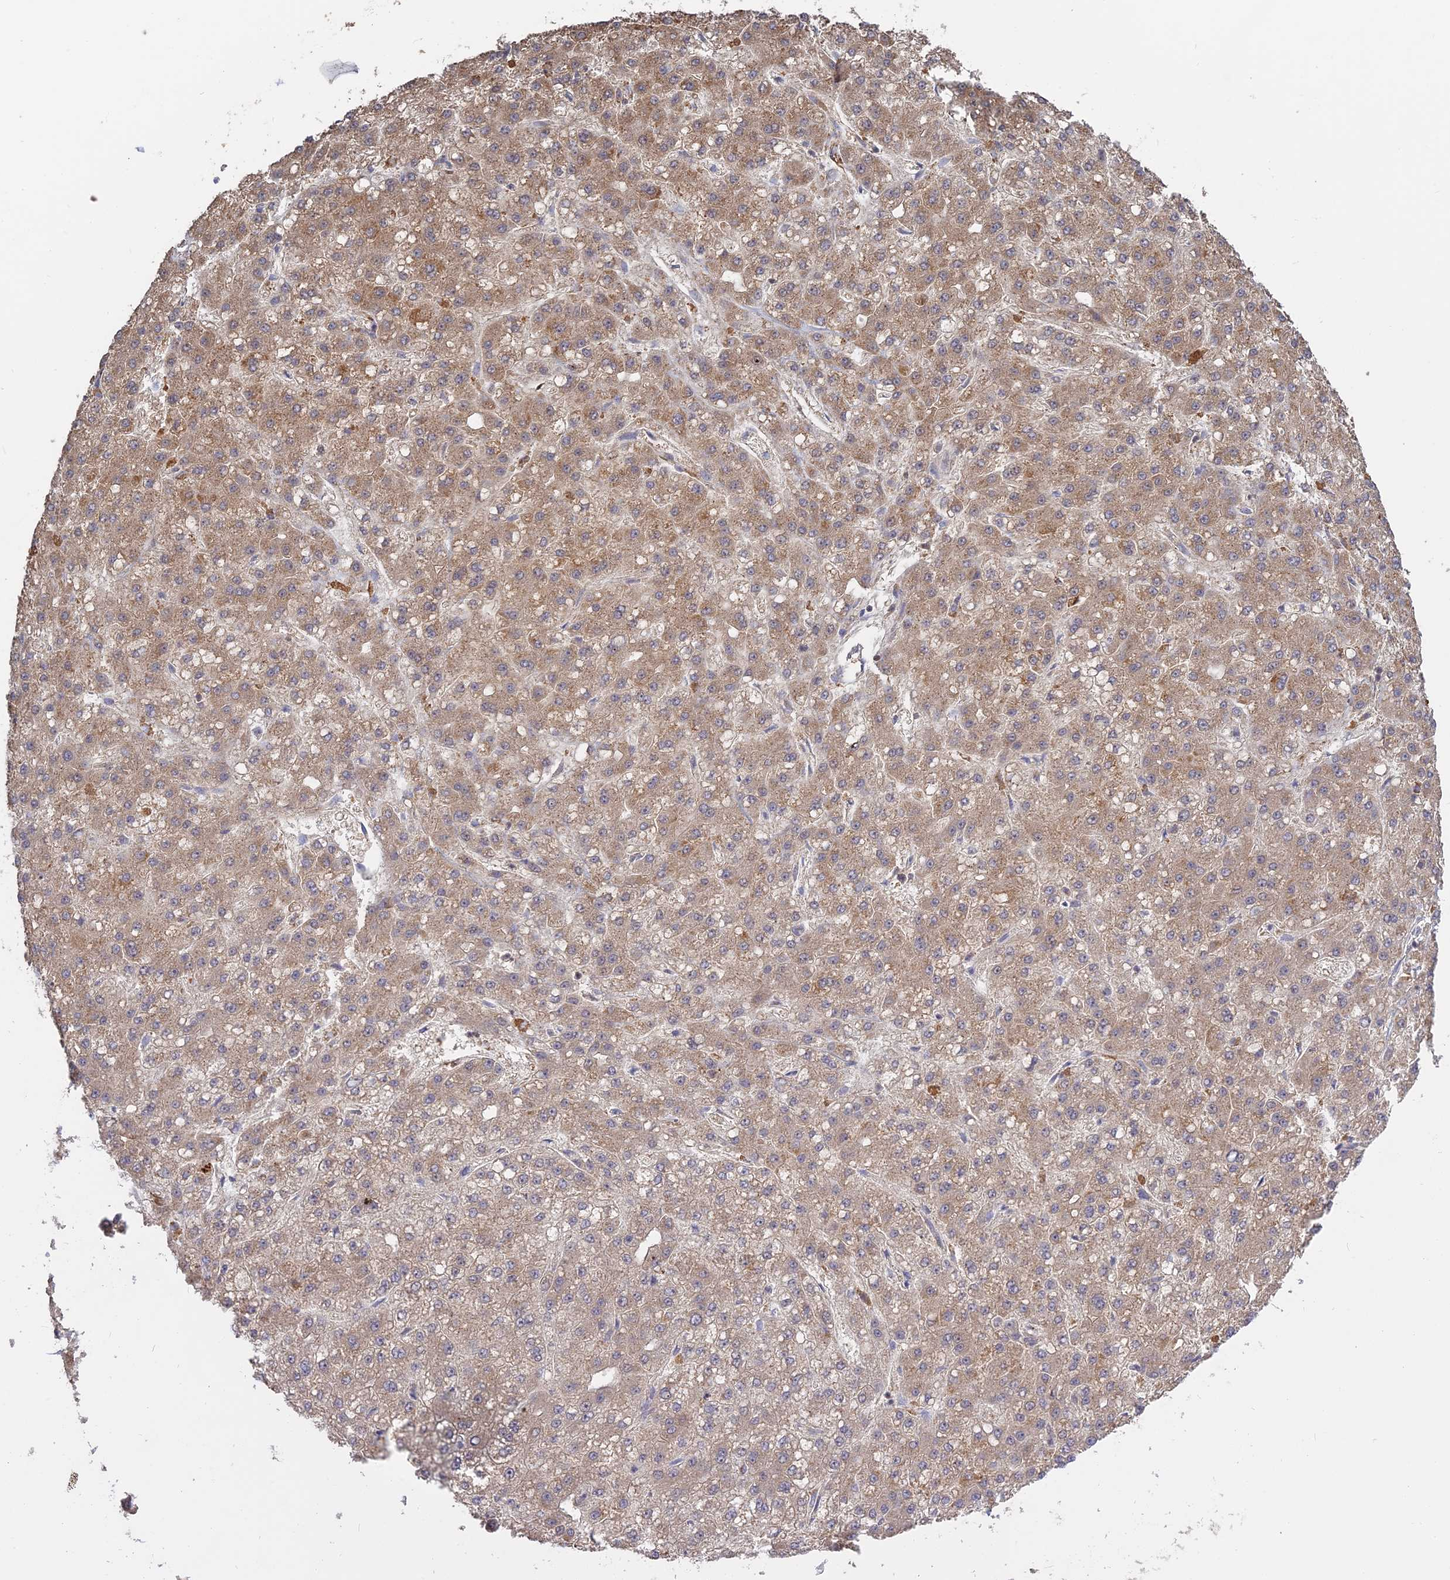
{"staining": {"intensity": "weak", "quantity": ">75%", "location": "cytoplasmic/membranous"}, "tissue": "liver cancer", "cell_type": "Tumor cells", "image_type": "cancer", "snomed": [{"axis": "morphology", "description": "Carcinoma, Hepatocellular, NOS"}, {"axis": "topography", "description": "Liver"}], "caption": "Immunohistochemistry photomicrograph of neoplastic tissue: human liver cancer (hepatocellular carcinoma) stained using immunohistochemistry (IHC) reveals low levels of weak protein expression localized specifically in the cytoplasmic/membranous of tumor cells, appearing as a cytoplasmic/membranous brown color.", "gene": "PKIG", "patient": {"sex": "male", "age": 67}}